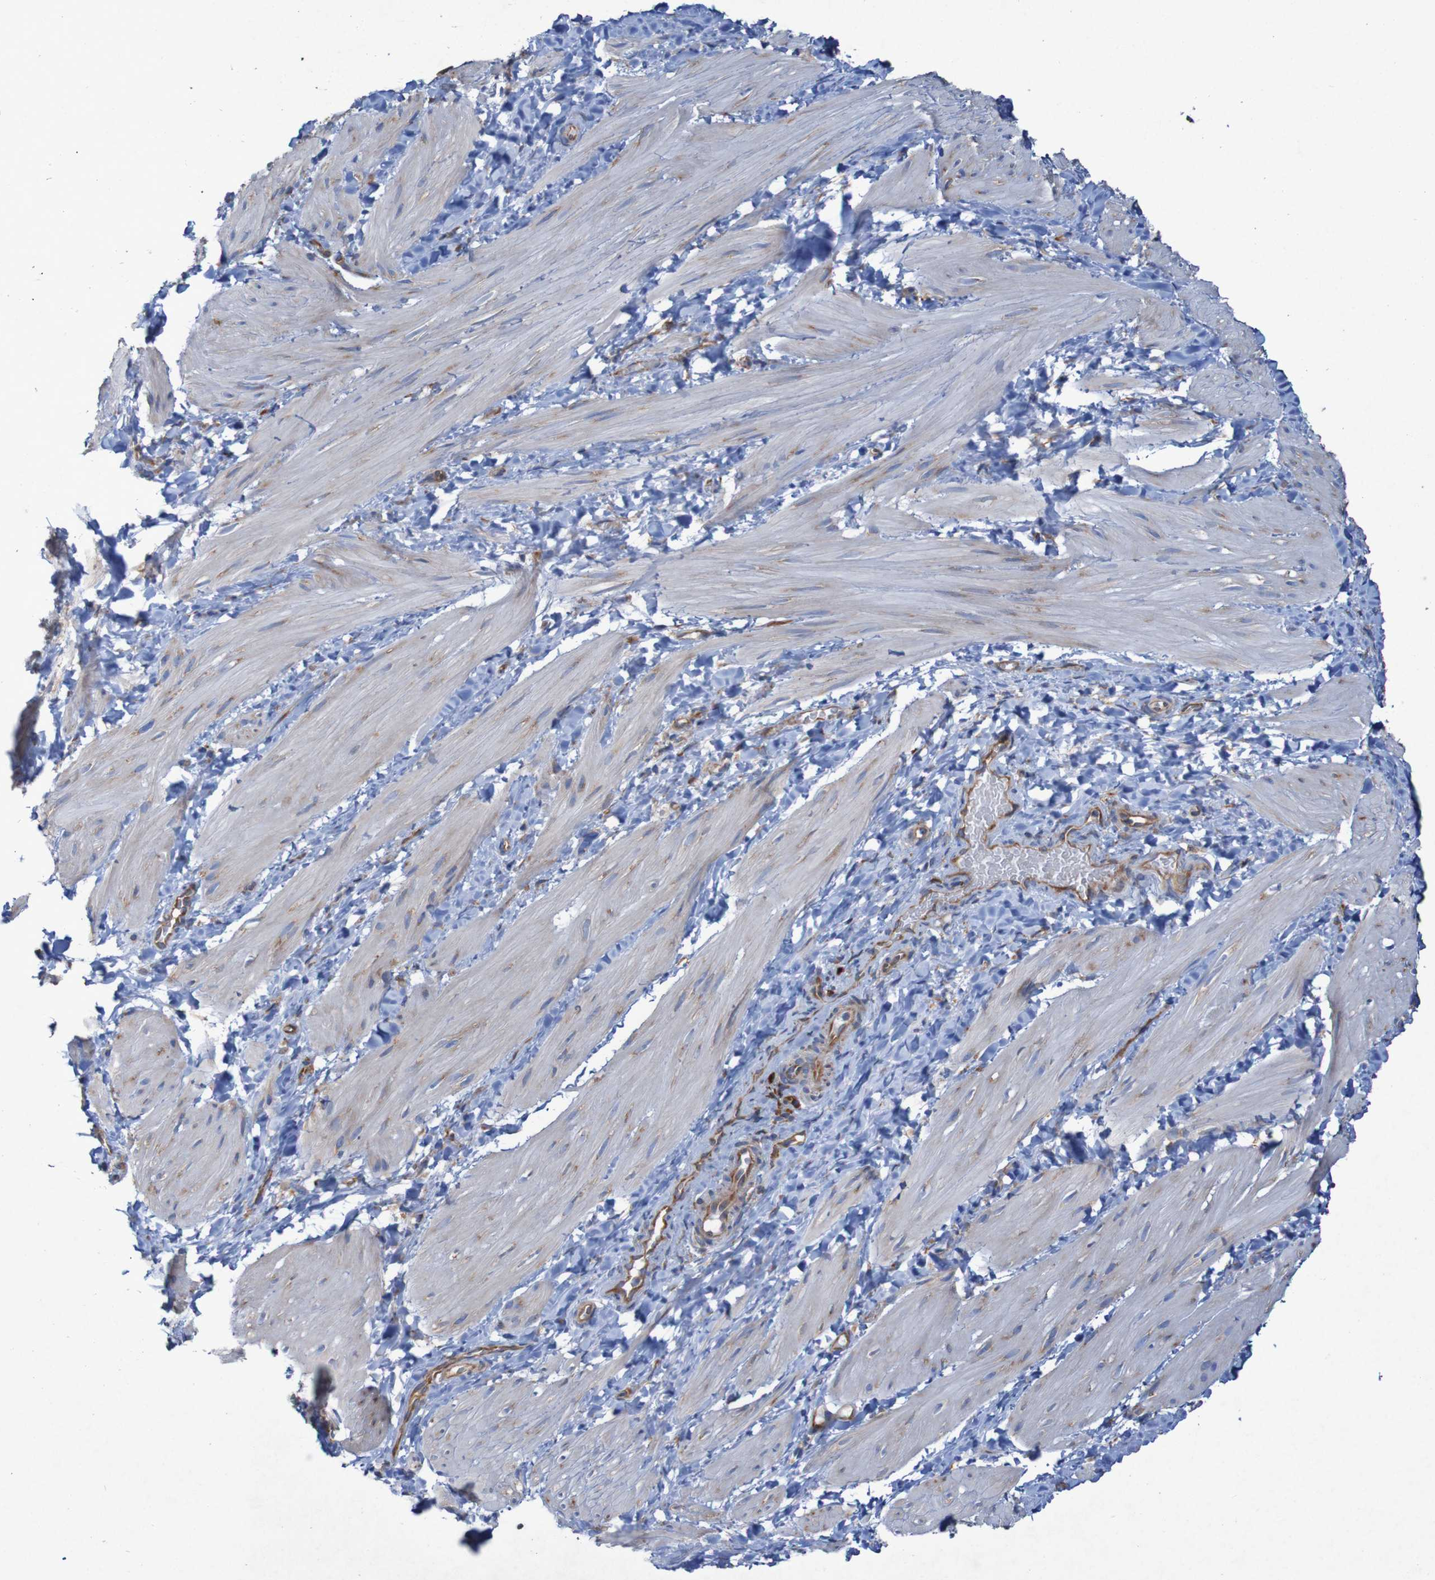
{"staining": {"intensity": "weak", "quantity": ">75%", "location": "cytoplasmic/membranous"}, "tissue": "smooth muscle", "cell_type": "Smooth muscle cells", "image_type": "normal", "snomed": [{"axis": "morphology", "description": "Normal tissue, NOS"}, {"axis": "topography", "description": "Smooth muscle"}], "caption": "Immunohistochemistry (IHC) photomicrograph of unremarkable smooth muscle stained for a protein (brown), which shows low levels of weak cytoplasmic/membranous positivity in approximately >75% of smooth muscle cells.", "gene": "RPL10L", "patient": {"sex": "male", "age": 16}}